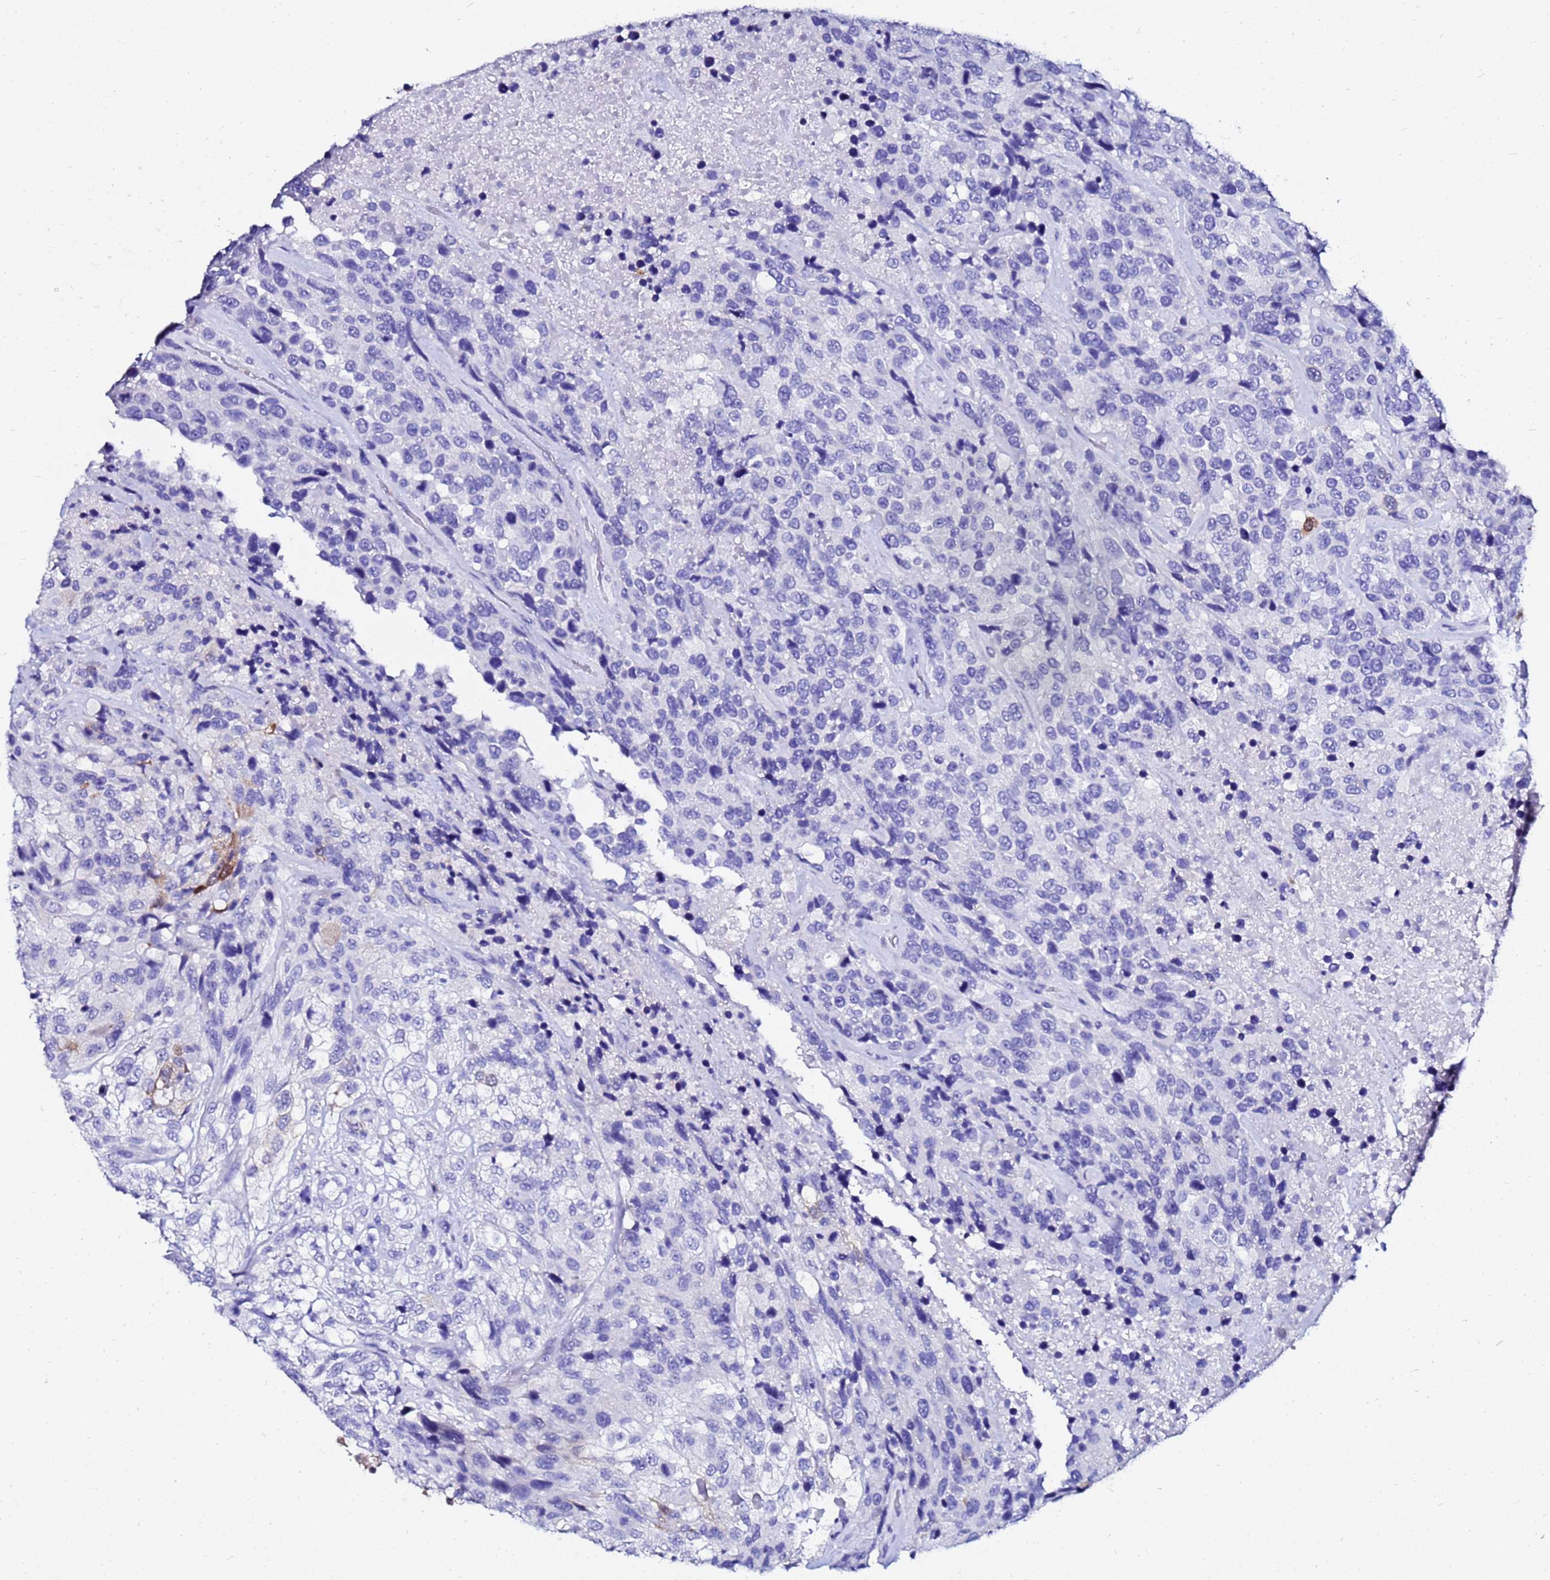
{"staining": {"intensity": "moderate", "quantity": "25%-75%", "location": "cytoplasmic/membranous"}, "tissue": "urothelial cancer", "cell_type": "Tumor cells", "image_type": "cancer", "snomed": [{"axis": "morphology", "description": "Urothelial carcinoma, High grade"}, {"axis": "topography", "description": "Urinary bladder"}], "caption": "IHC micrograph of high-grade urothelial carcinoma stained for a protein (brown), which shows medium levels of moderate cytoplasmic/membranous positivity in approximately 25%-75% of tumor cells.", "gene": "PPP1R14C", "patient": {"sex": "male", "age": 56}}